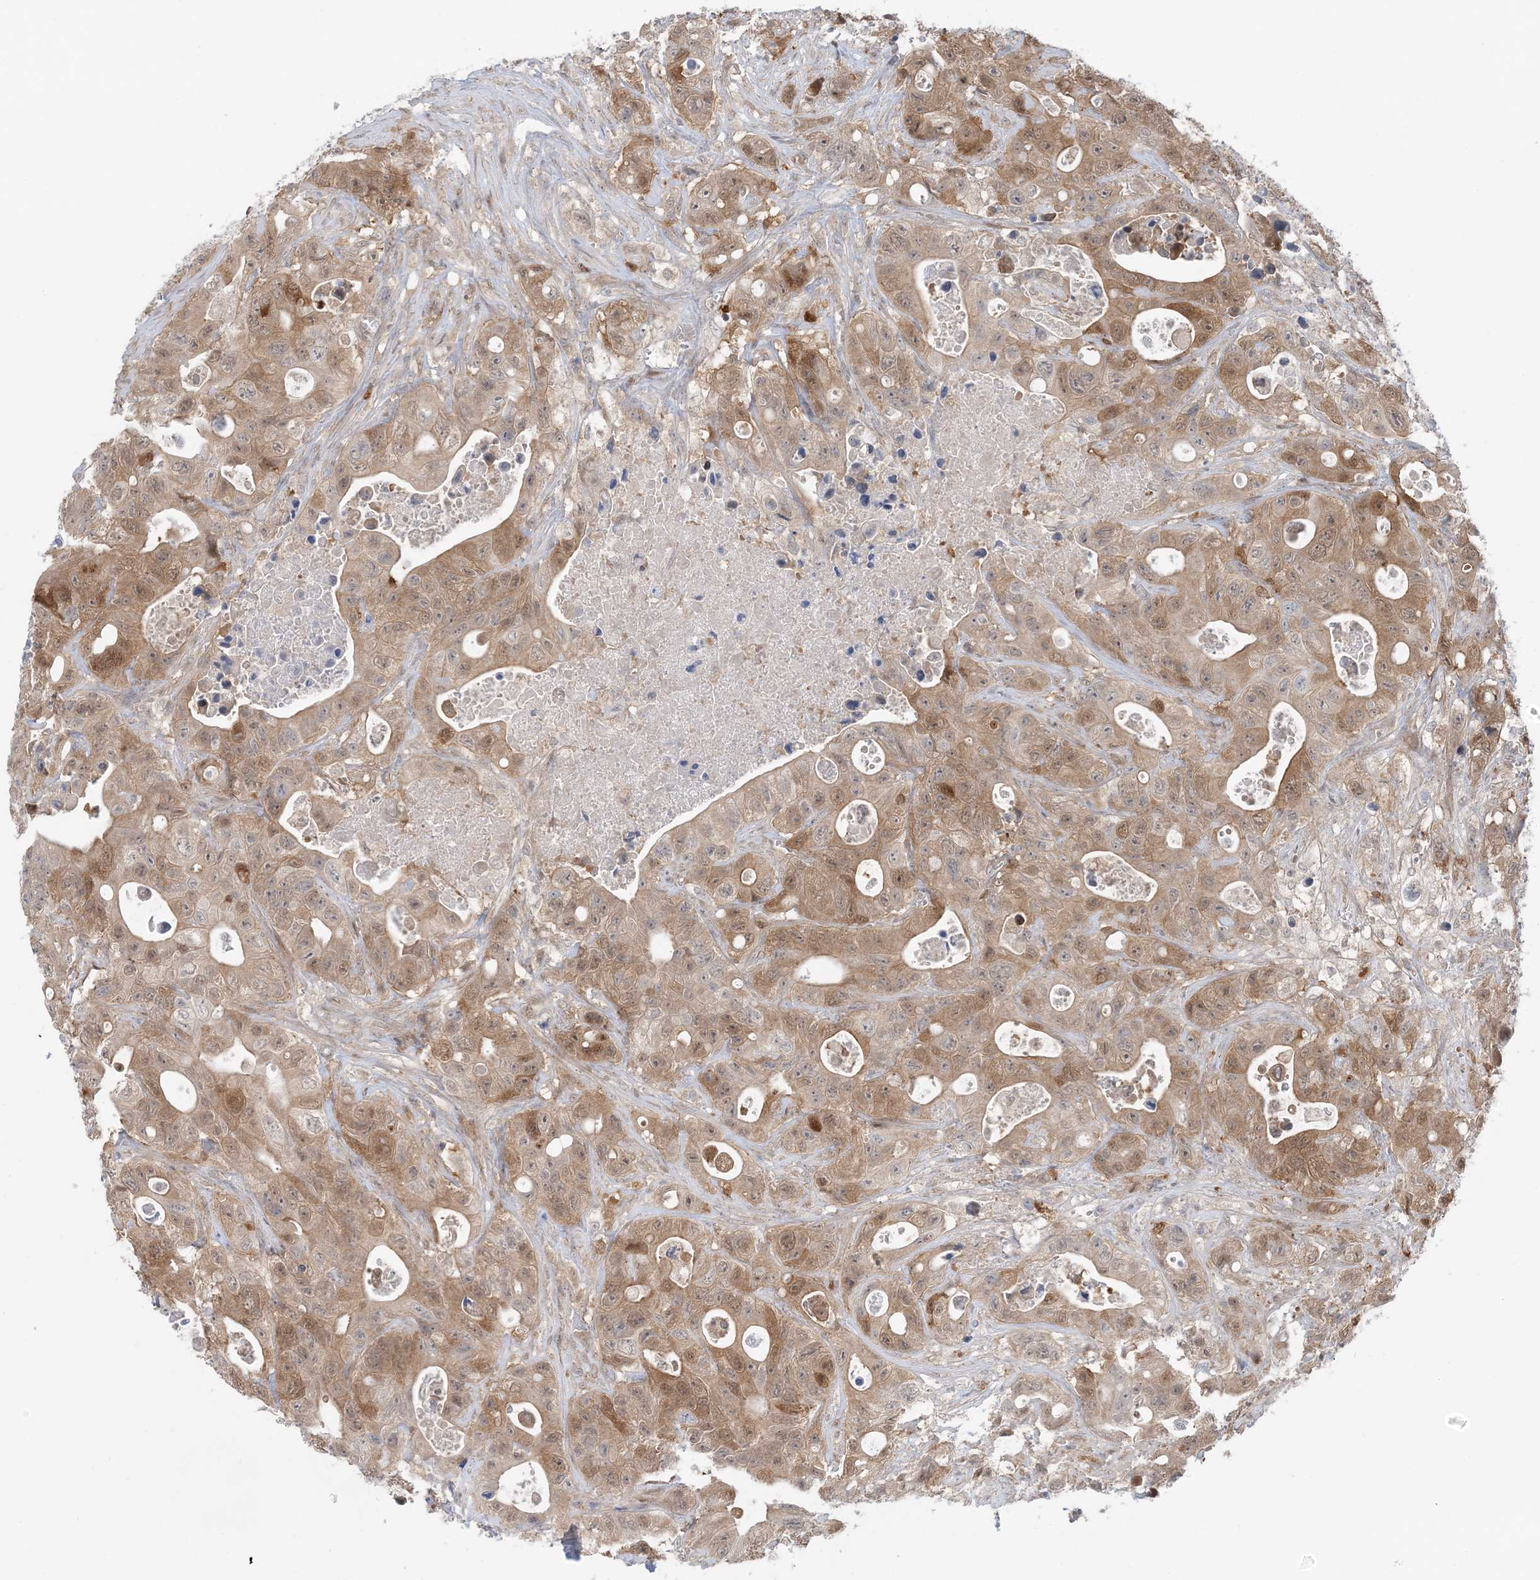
{"staining": {"intensity": "moderate", "quantity": ">75%", "location": "cytoplasmic/membranous"}, "tissue": "colorectal cancer", "cell_type": "Tumor cells", "image_type": "cancer", "snomed": [{"axis": "morphology", "description": "Adenocarcinoma, NOS"}, {"axis": "topography", "description": "Colon"}], "caption": "About >75% of tumor cells in colorectal adenocarcinoma exhibit moderate cytoplasmic/membranous protein positivity as visualized by brown immunohistochemical staining.", "gene": "OGA", "patient": {"sex": "female", "age": 46}}